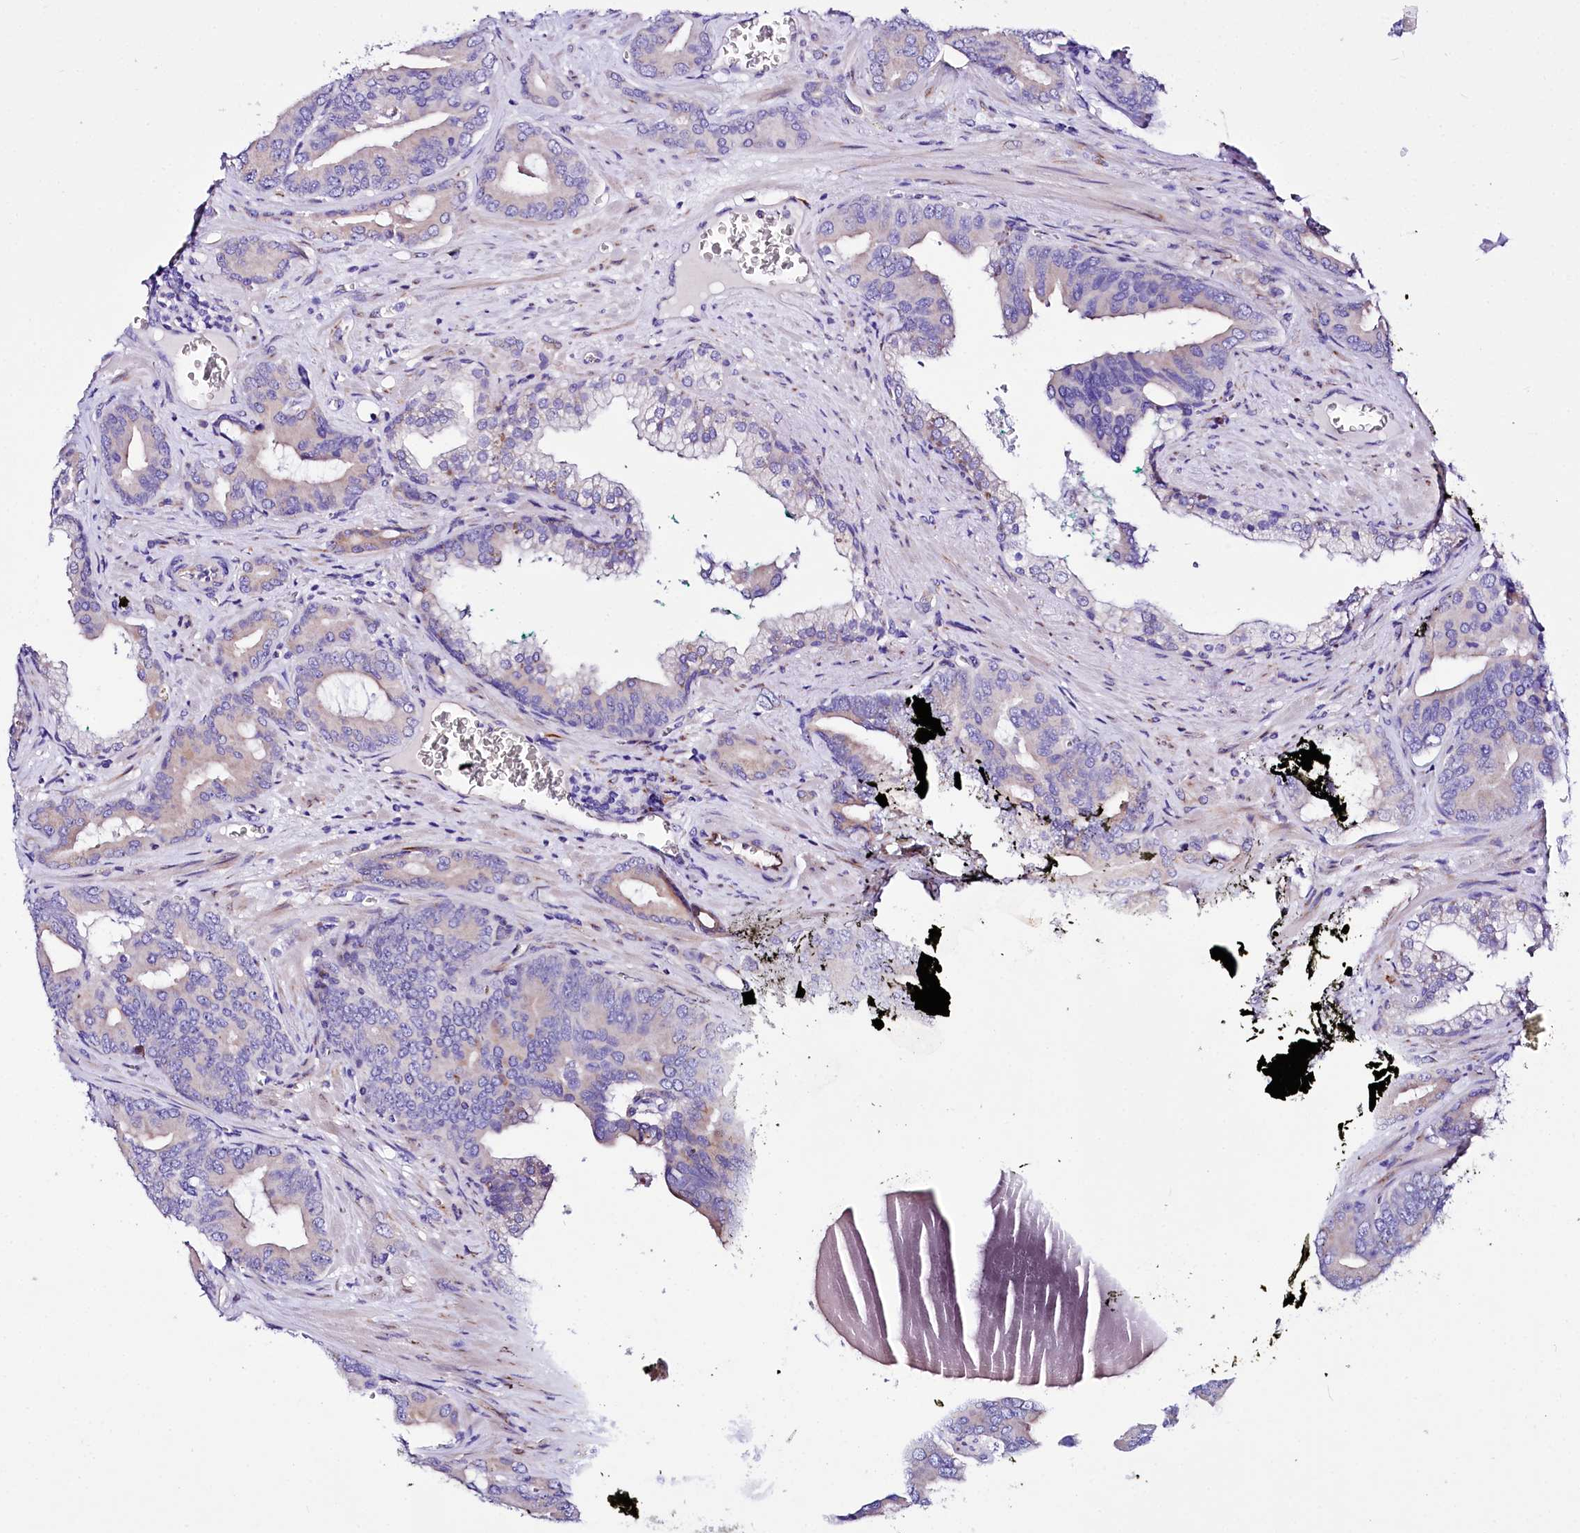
{"staining": {"intensity": "negative", "quantity": "none", "location": "none"}, "tissue": "prostate cancer", "cell_type": "Tumor cells", "image_type": "cancer", "snomed": [{"axis": "morphology", "description": "Adenocarcinoma, High grade"}, {"axis": "topography", "description": "Prostate"}], "caption": "This is a histopathology image of IHC staining of prostate high-grade adenocarcinoma, which shows no positivity in tumor cells.", "gene": "A2ML1", "patient": {"sex": "male", "age": 72}}